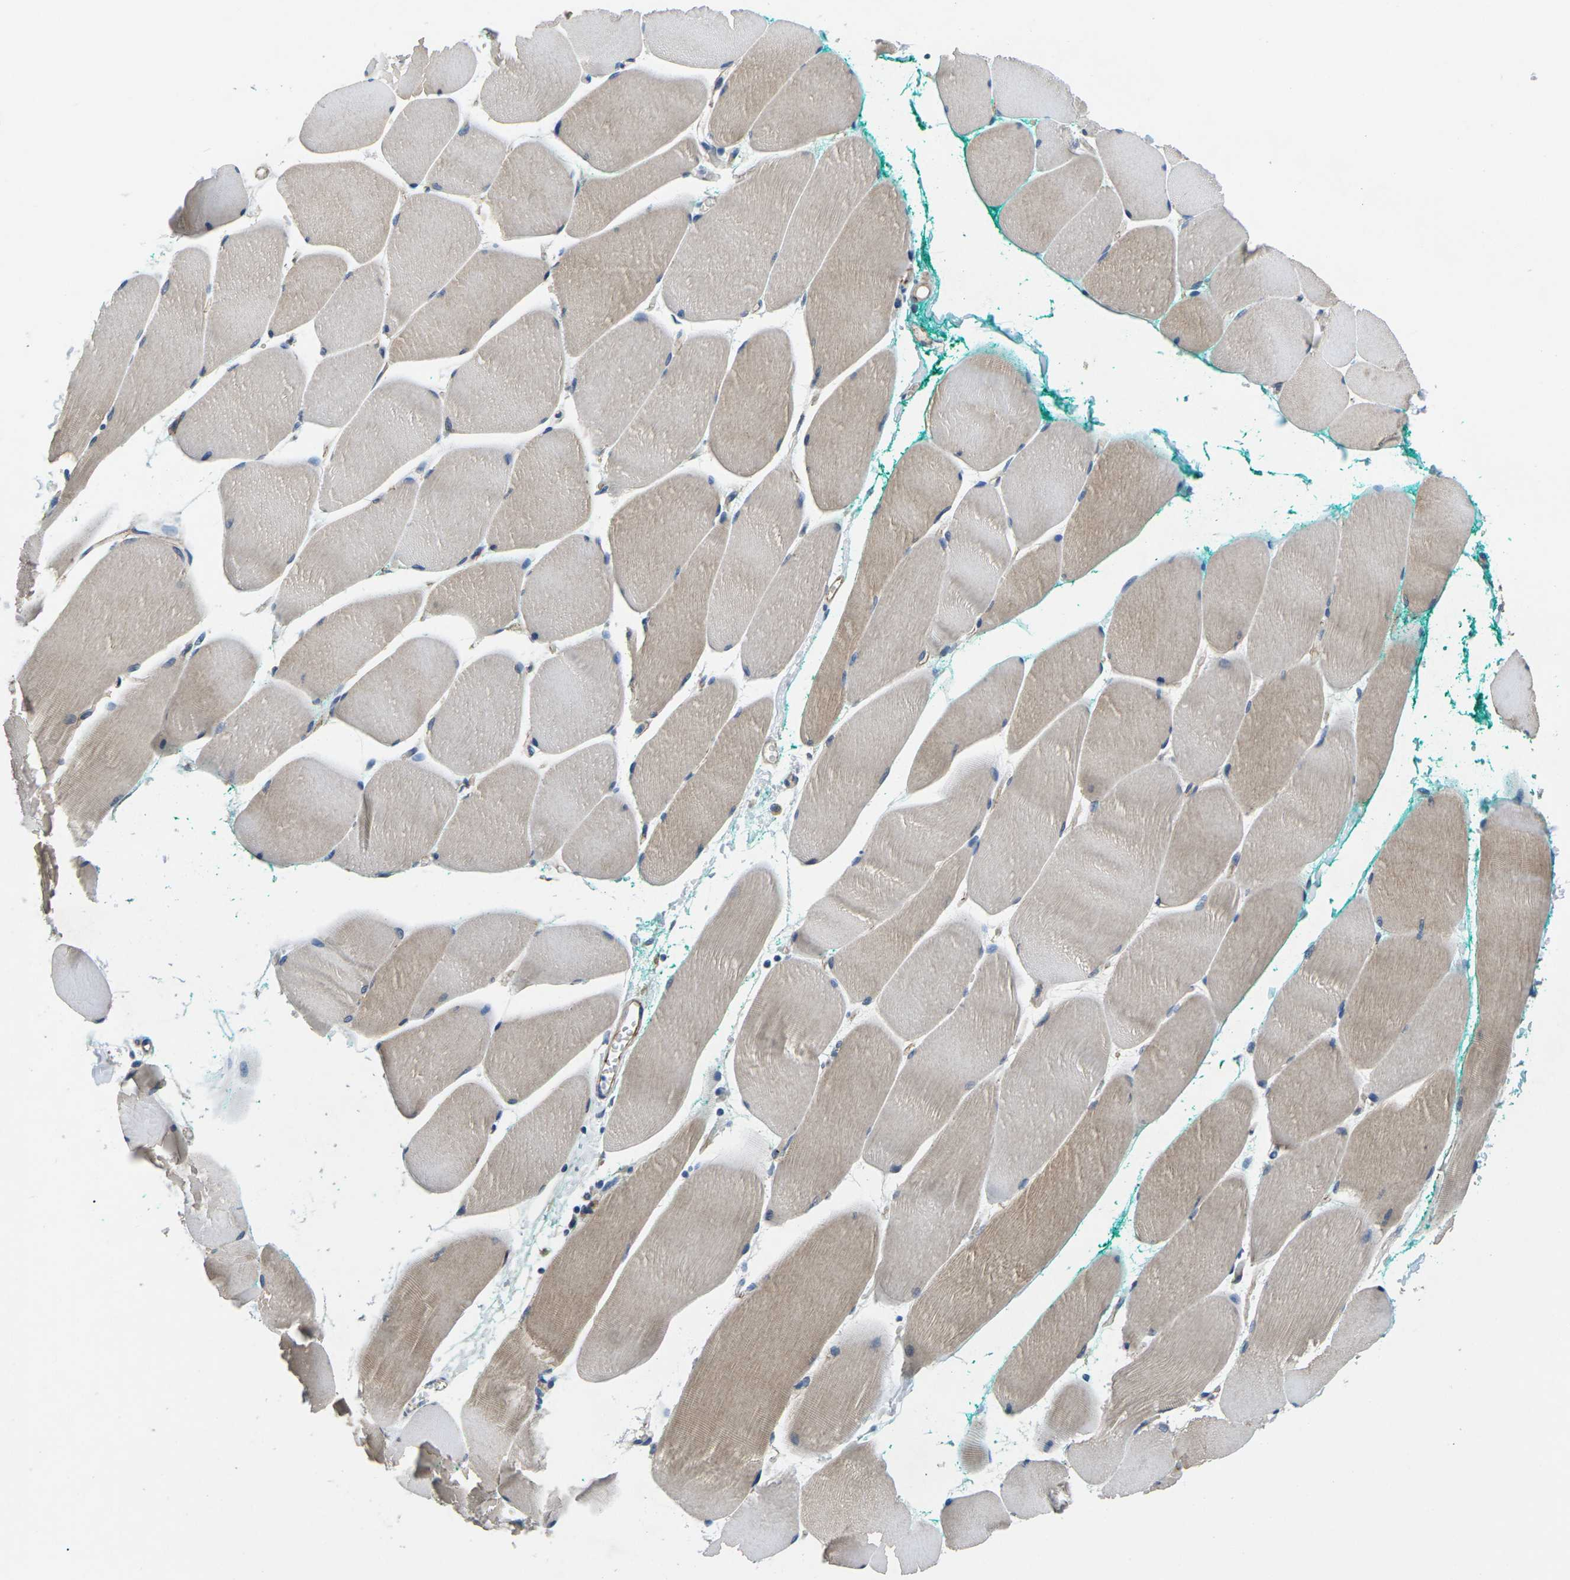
{"staining": {"intensity": "weak", "quantity": "25%-75%", "location": "cytoplasmic/membranous"}, "tissue": "skeletal muscle", "cell_type": "Myocytes", "image_type": "normal", "snomed": [{"axis": "morphology", "description": "Normal tissue, NOS"}, {"axis": "morphology", "description": "Squamous cell carcinoma, NOS"}, {"axis": "topography", "description": "Skeletal muscle"}], "caption": "IHC of normal skeletal muscle shows low levels of weak cytoplasmic/membranous staining in about 25%-75% of myocytes.", "gene": "CTNND1", "patient": {"sex": "male", "age": 51}}